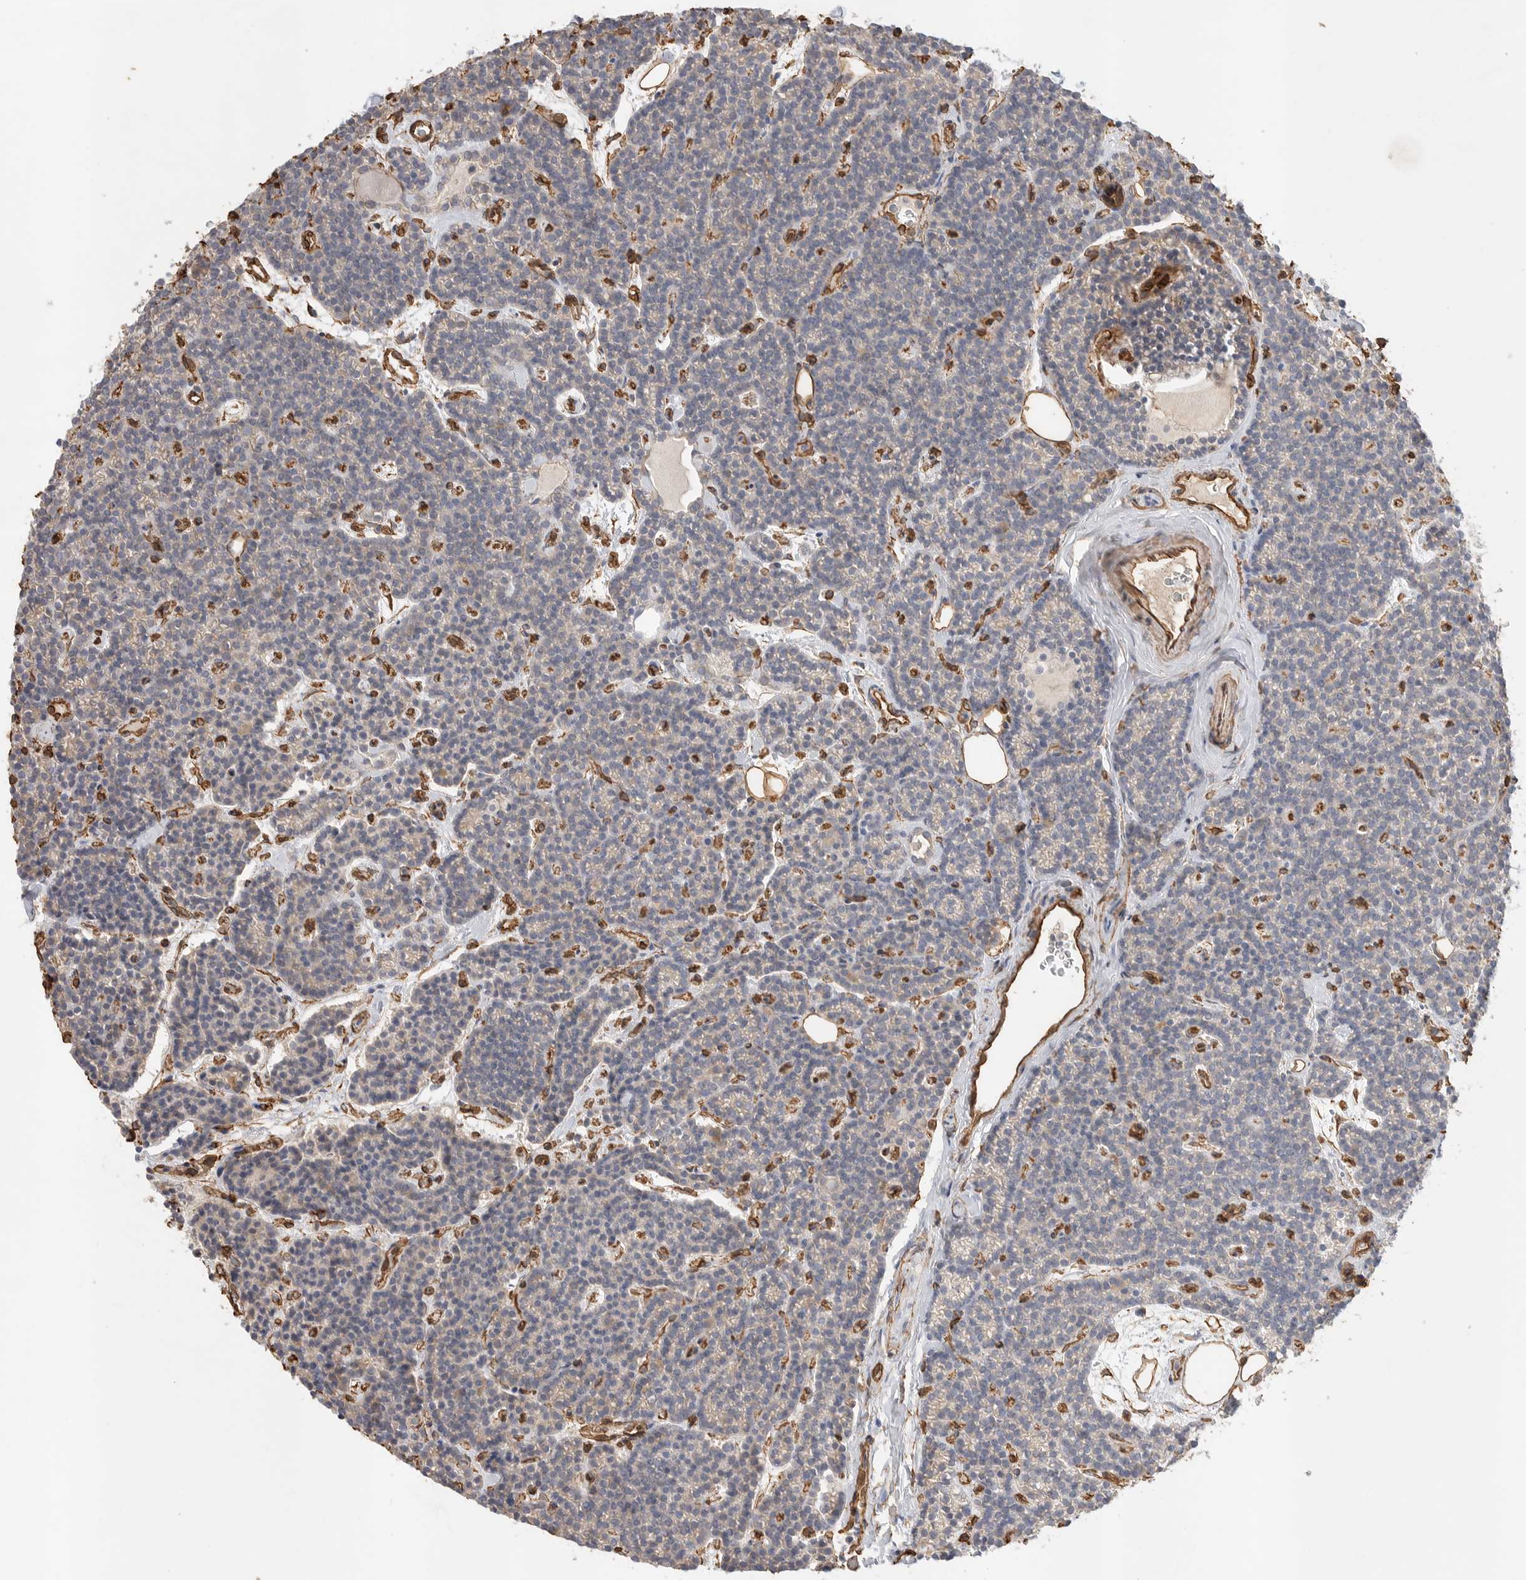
{"staining": {"intensity": "negative", "quantity": "none", "location": "none"}, "tissue": "parathyroid gland", "cell_type": "Glandular cells", "image_type": "normal", "snomed": [{"axis": "morphology", "description": "Normal tissue, NOS"}, {"axis": "topography", "description": "Parathyroid gland"}], "caption": "Glandular cells show no significant protein positivity in unremarkable parathyroid gland. Nuclei are stained in blue.", "gene": "JMJD4", "patient": {"sex": "male", "age": 42}}